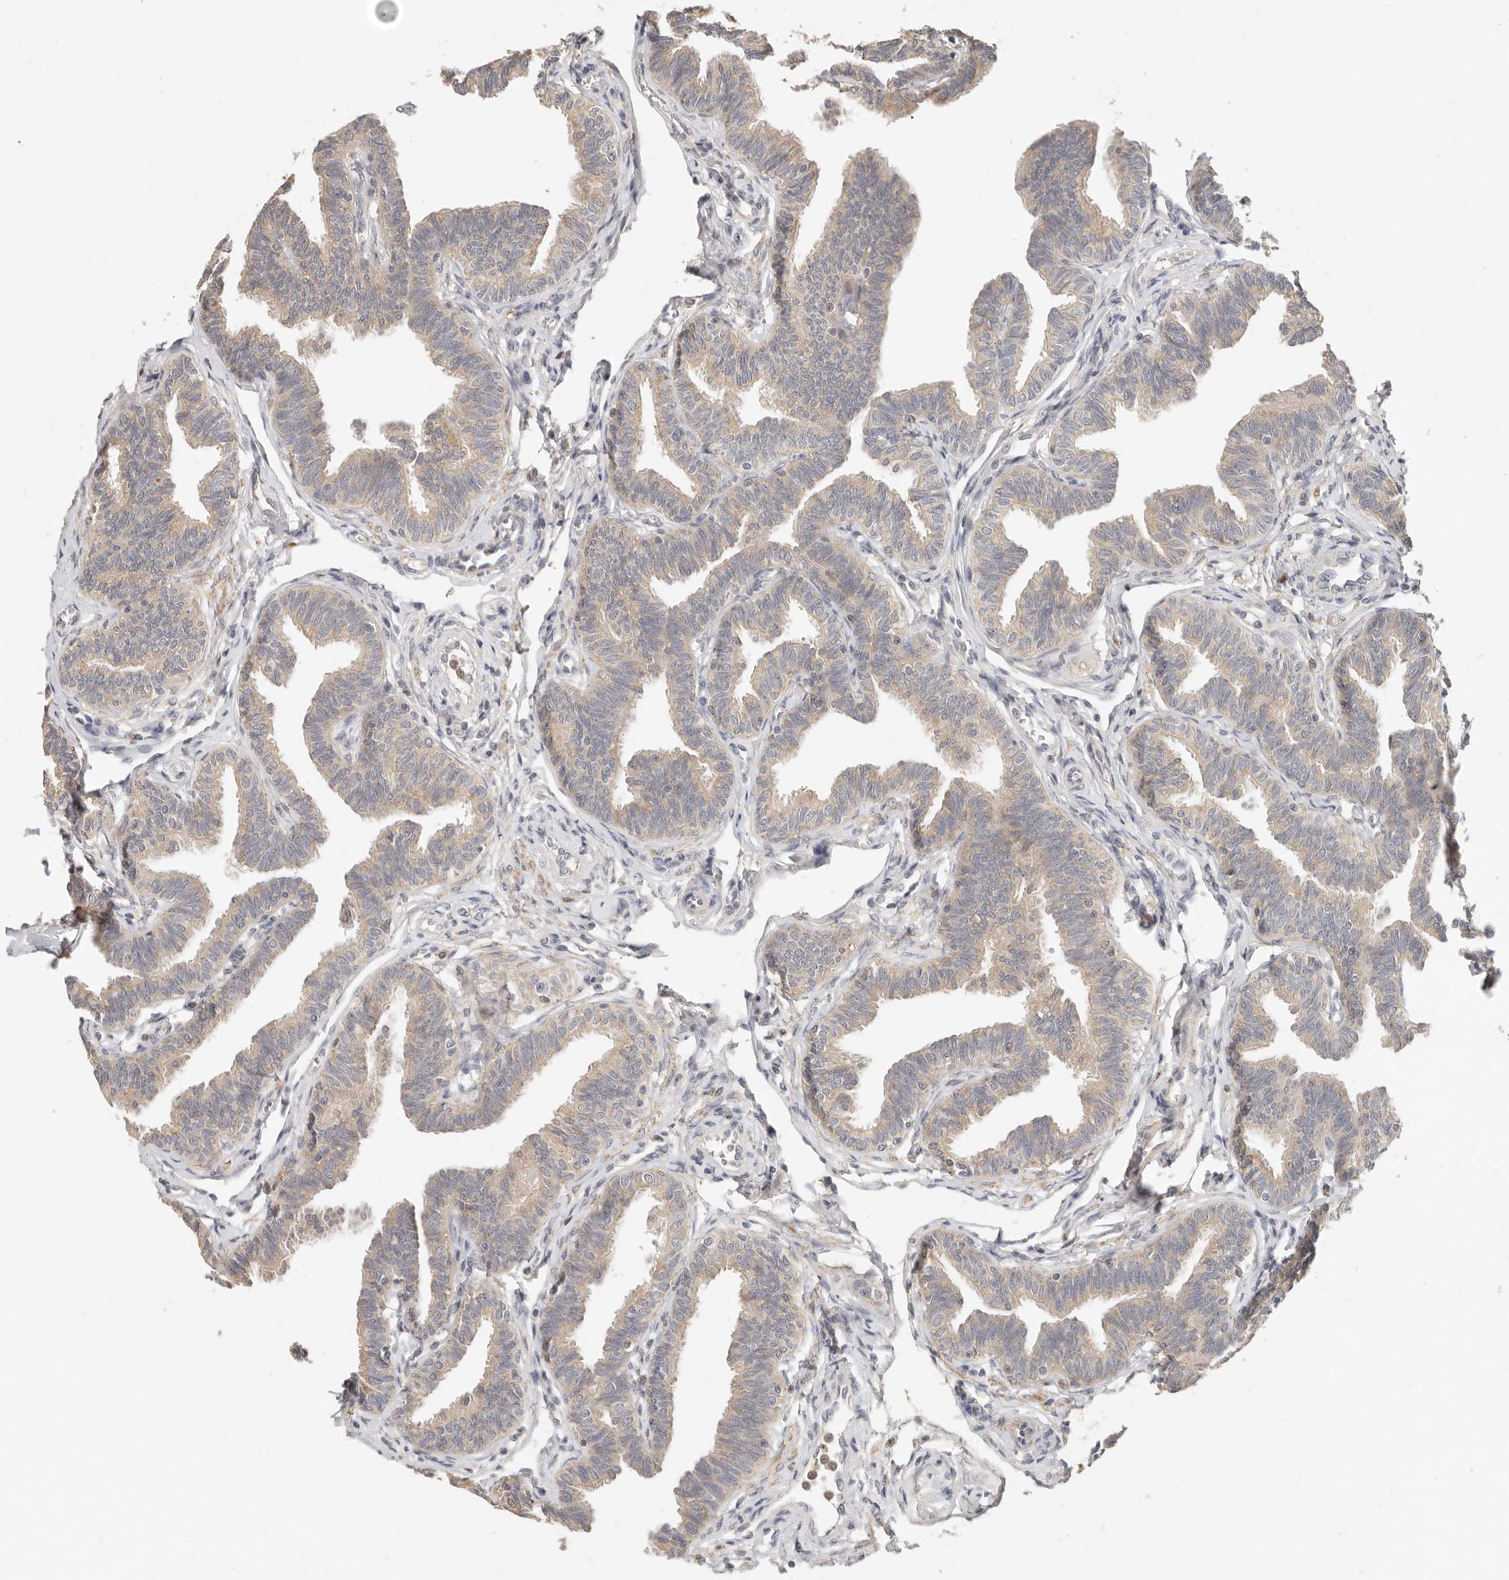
{"staining": {"intensity": "weak", "quantity": ">75%", "location": "cytoplasmic/membranous"}, "tissue": "fallopian tube", "cell_type": "Glandular cells", "image_type": "normal", "snomed": [{"axis": "morphology", "description": "Normal tissue, NOS"}, {"axis": "topography", "description": "Fallopian tube"}, {"axis": "topography", "description": "Ovary"}], "caption": "A micrograph of fallopian tube stained for a protein demonstrates weak cytoplasmic/membranous brown staining in glandular cells. (brown staining indicates protein expression, while blue staining denotes nuclei).", "gene": "ARHGEF10L", "patient": {"sex": "female", "age": 23}}